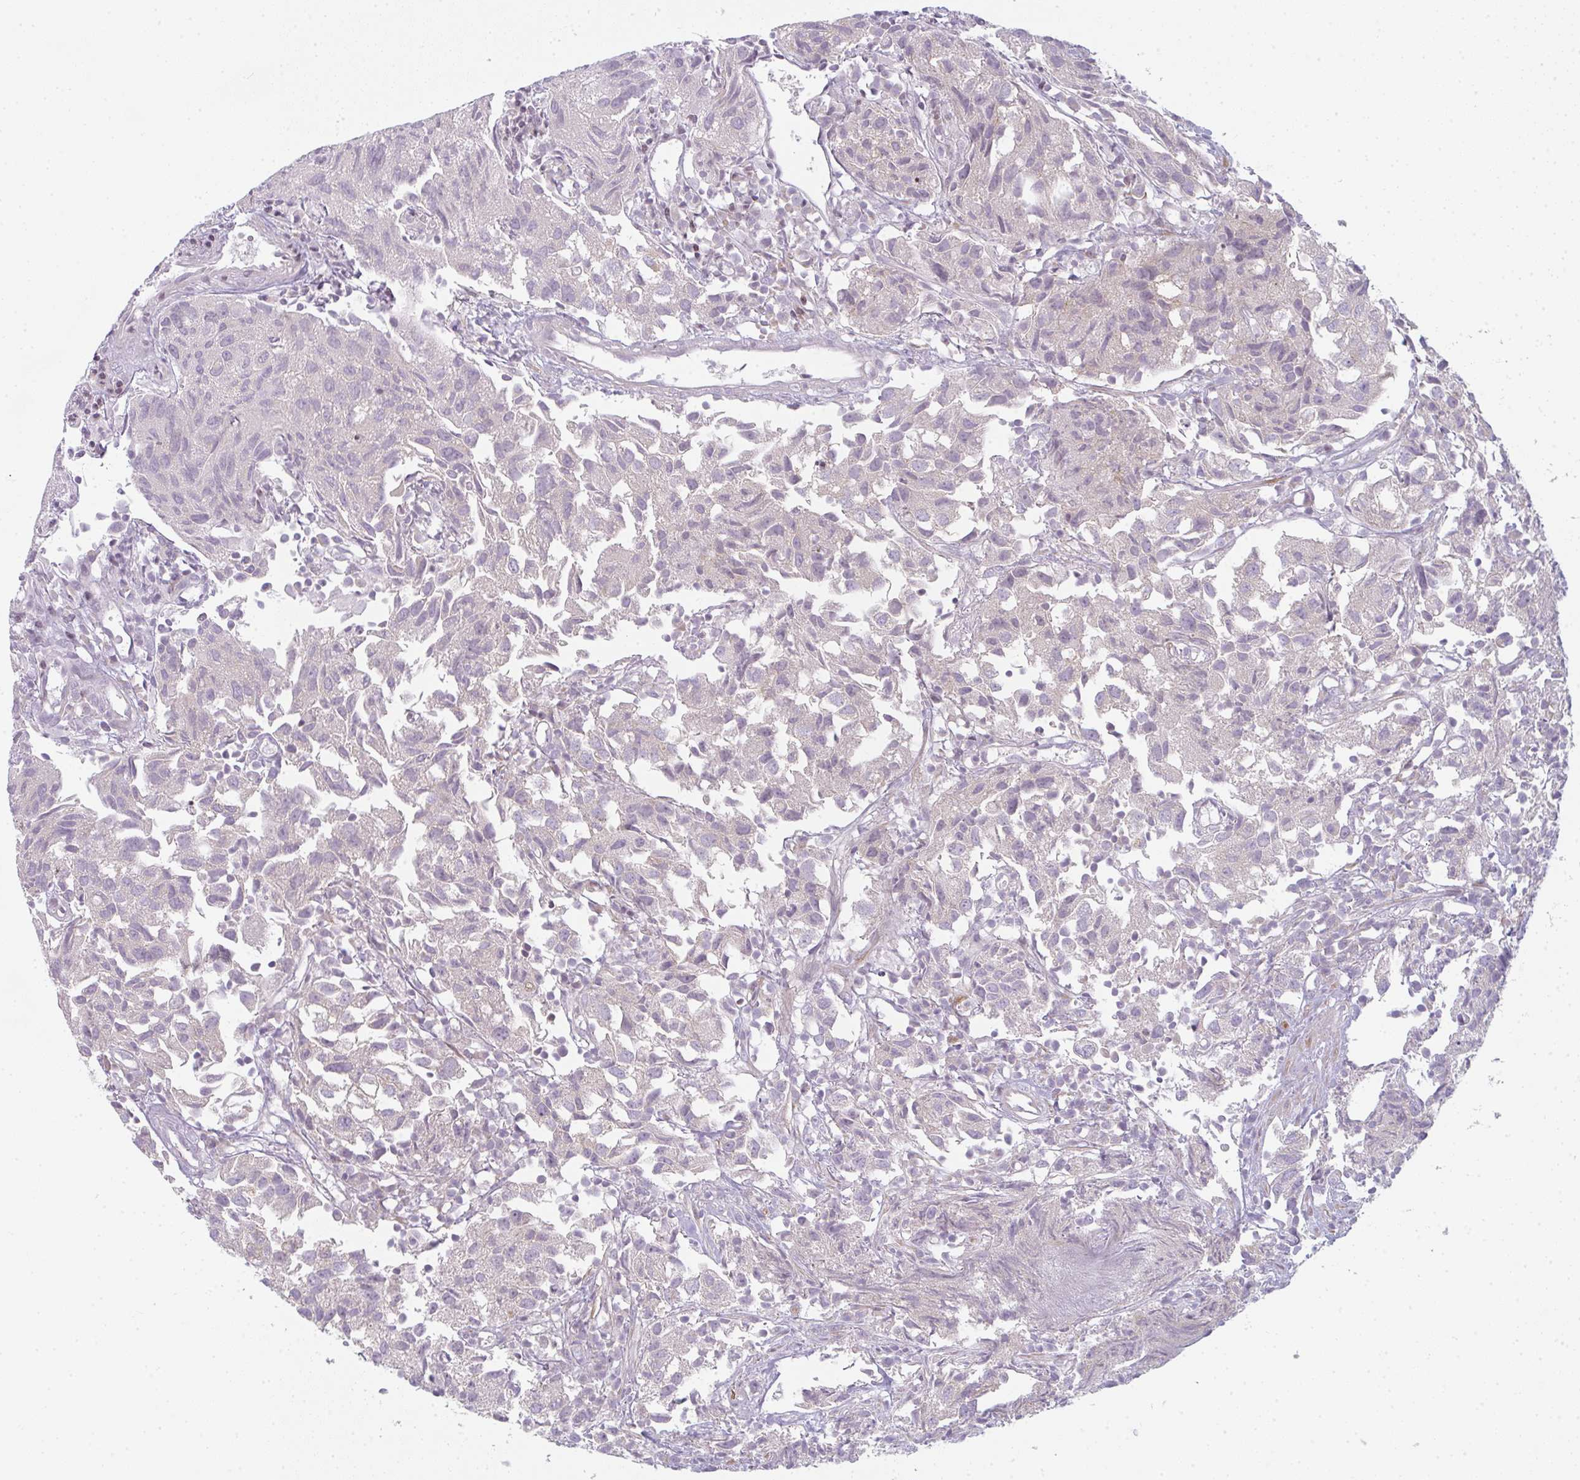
{"staining": {"intensity": "negative", "quantity": "none", "location": "none"}, "tissue": "urothelial cancer", "cell_type": "Tumor cells", "image_type": "cancer", "snomed": [{"axis": "morphology", "description": "Urothelial carcinoma, High grade"}, {"axis": "topography", "description": "Urinary bladder"}], "caption": "High magnification brightfield microscopy of urothelial carcinoma (high-grade) stained with DAB (3,3'-diaminobenzidine) (brown) and counterstained with hematoxylin (blue): tumor cells show no significant expression.", "gene": "TMEM237", "patient": {"sex": "female", "age": 75}}